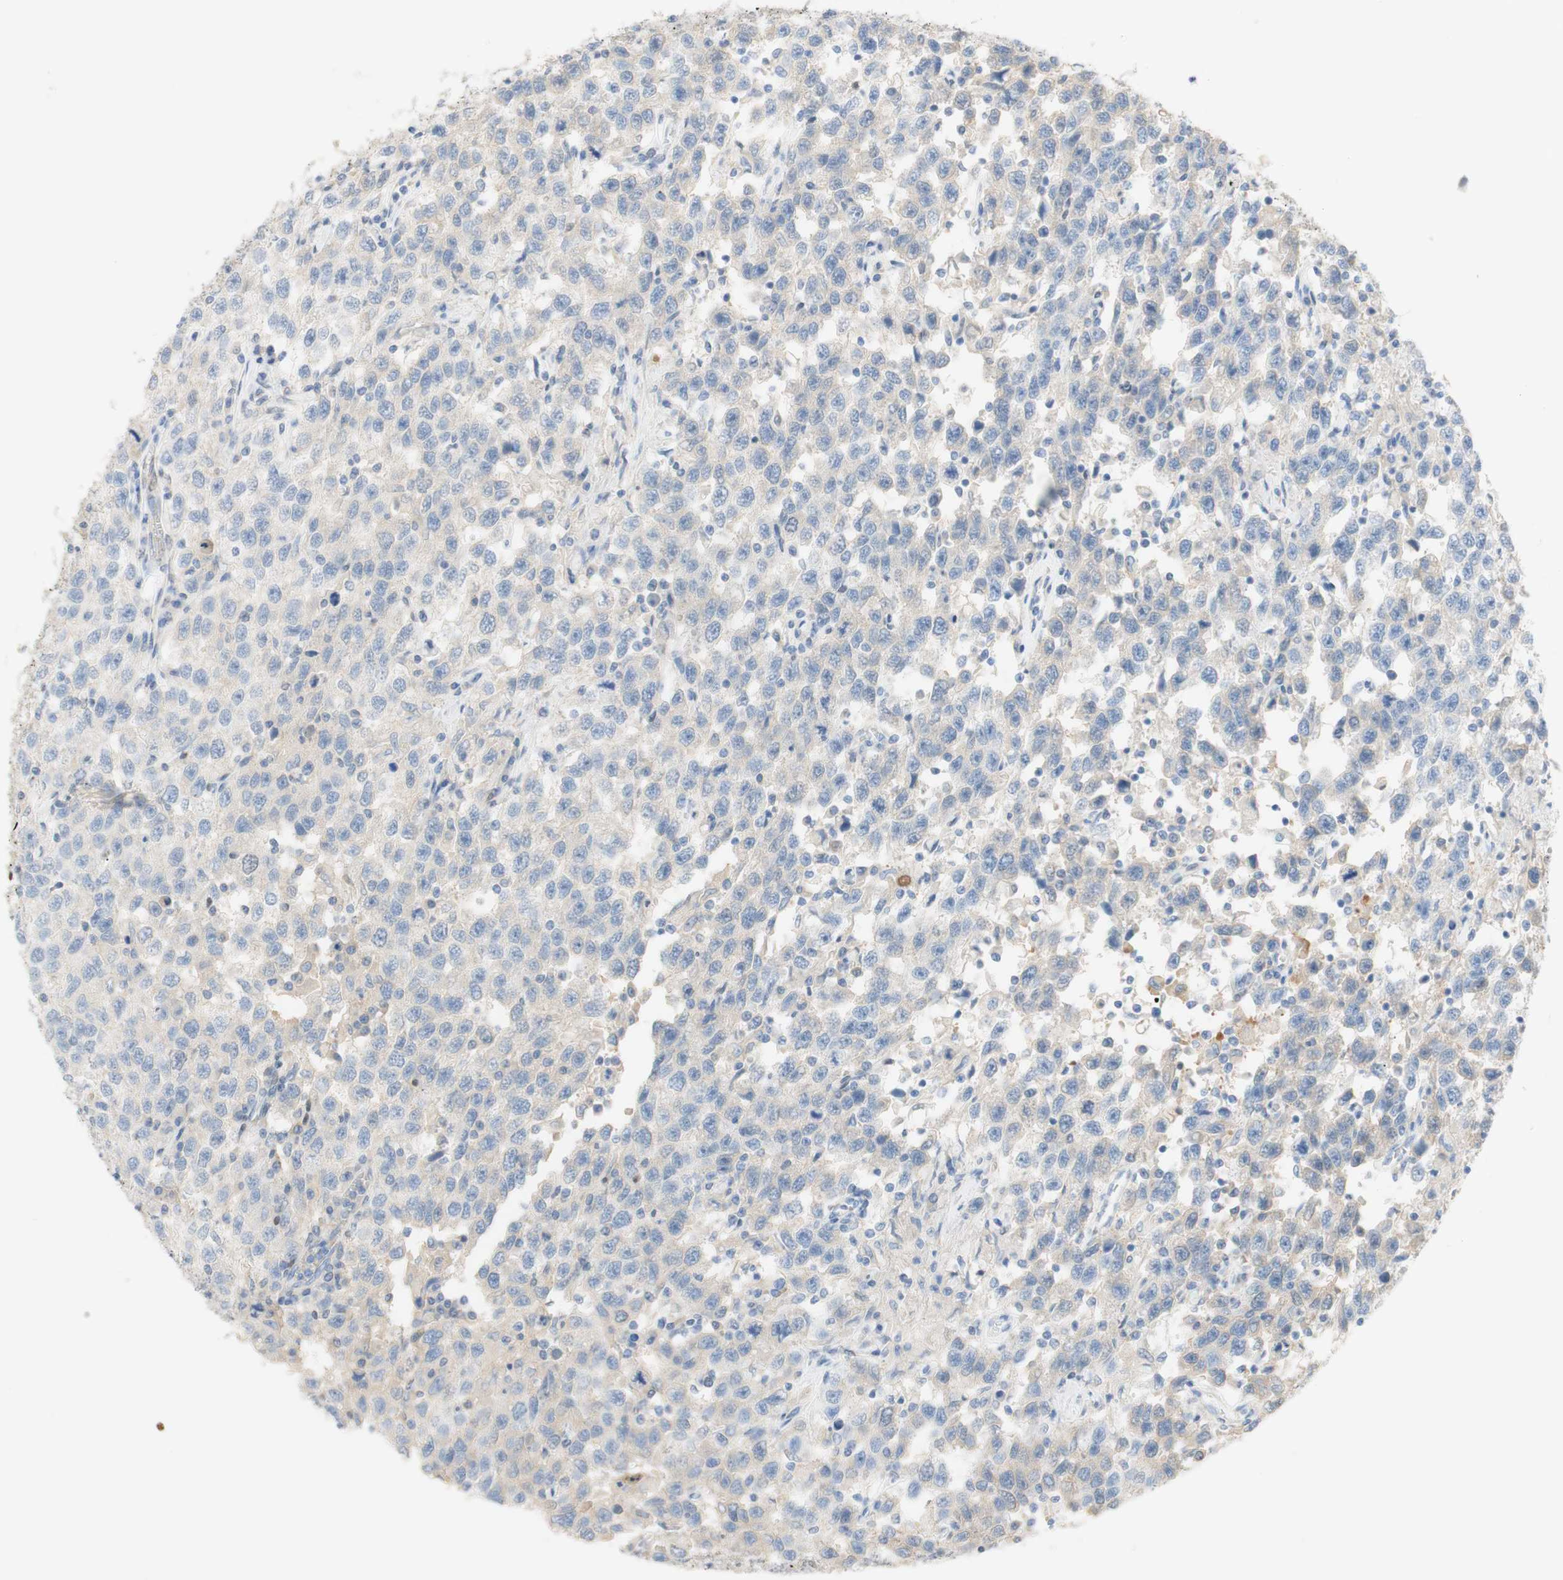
{"staining": {"intensity": "negative", "quantity": "none", "location": "none"}, "tissue": "testis cancer", "cell_type": "Tumor cells", "image_type": "cancer", "snomed": [{"axis": "morphology", "description": "Seminoma, NOS"}, {"axis": "topography", "description": "Testis"}], "caption": "DAB immunohistochemical staining of human testis cancer (seminoma) exhibits no significant positivity in tumor cells.", "gene": "SELENBP1", "patient": {"sex": "male", "age": 41}}